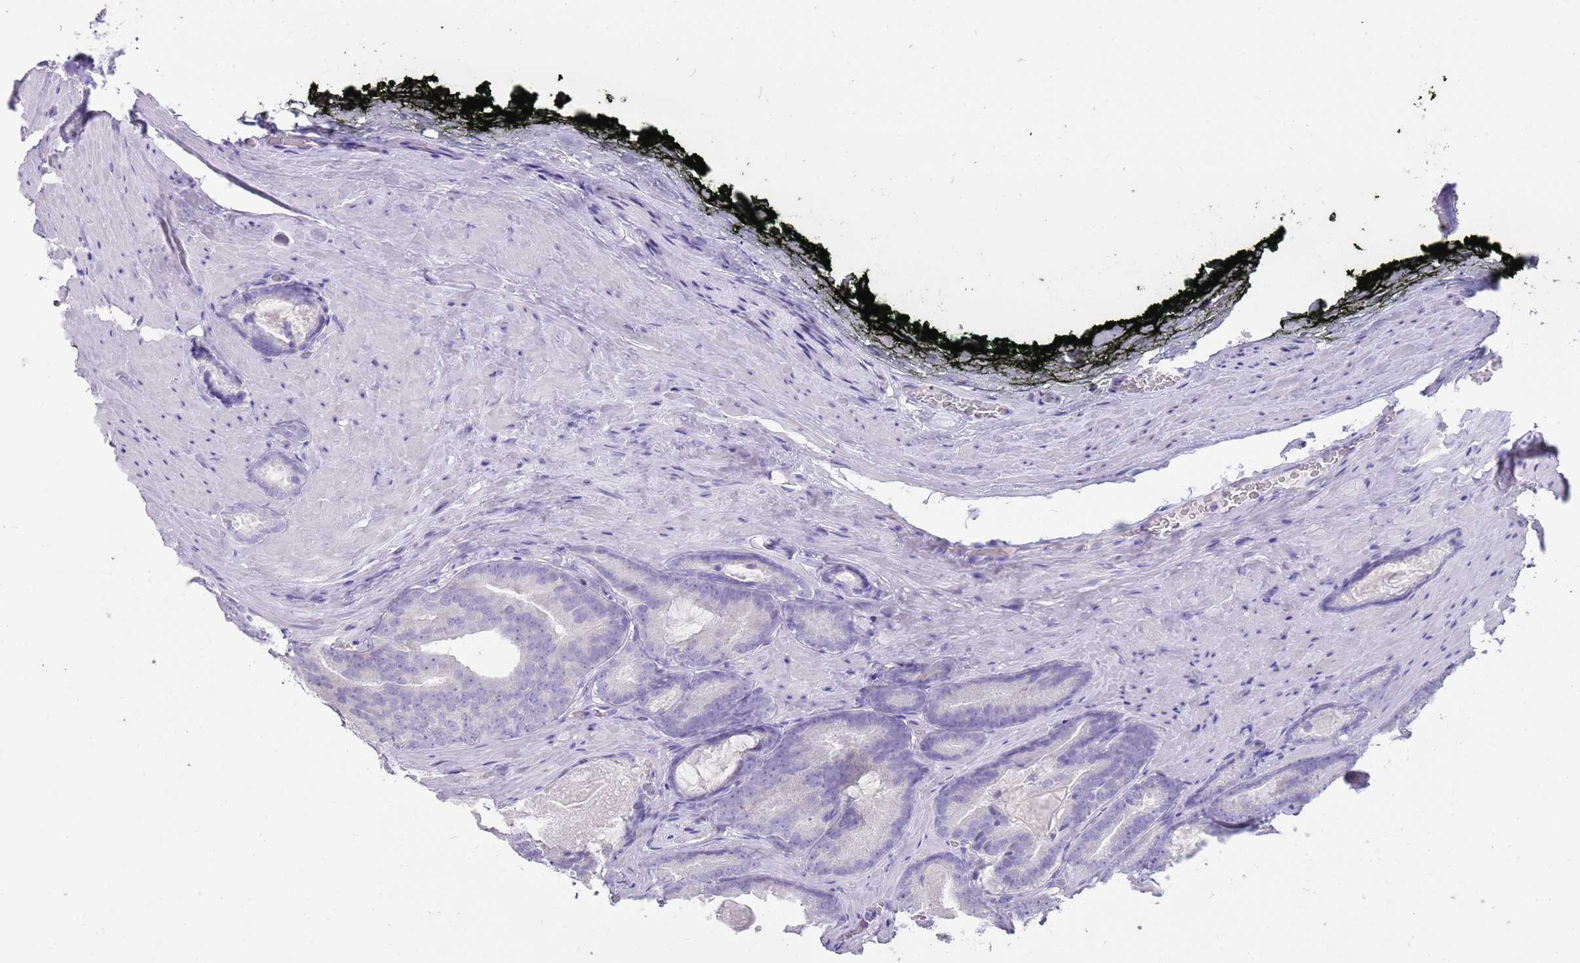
{"staining": {"intensity": "negative", "quantity": "none", "location": "none"}, "tissue": "prostate cancer", "cell_type": "Tumor cells", "image_type": "cancer", "snomed": [{"axis": "morphology", "description": "Adenocarcinoma, High grade"}, {"axis": "topography", "description": "Prostate"}], "caption": "Immunohistochemistry of human adenocarcinoma (high-grade) (prostate) demonstrates no staining in tumor cells.", "gene": "NBPF3", "patient": {"sex": "male", "age": 66}}